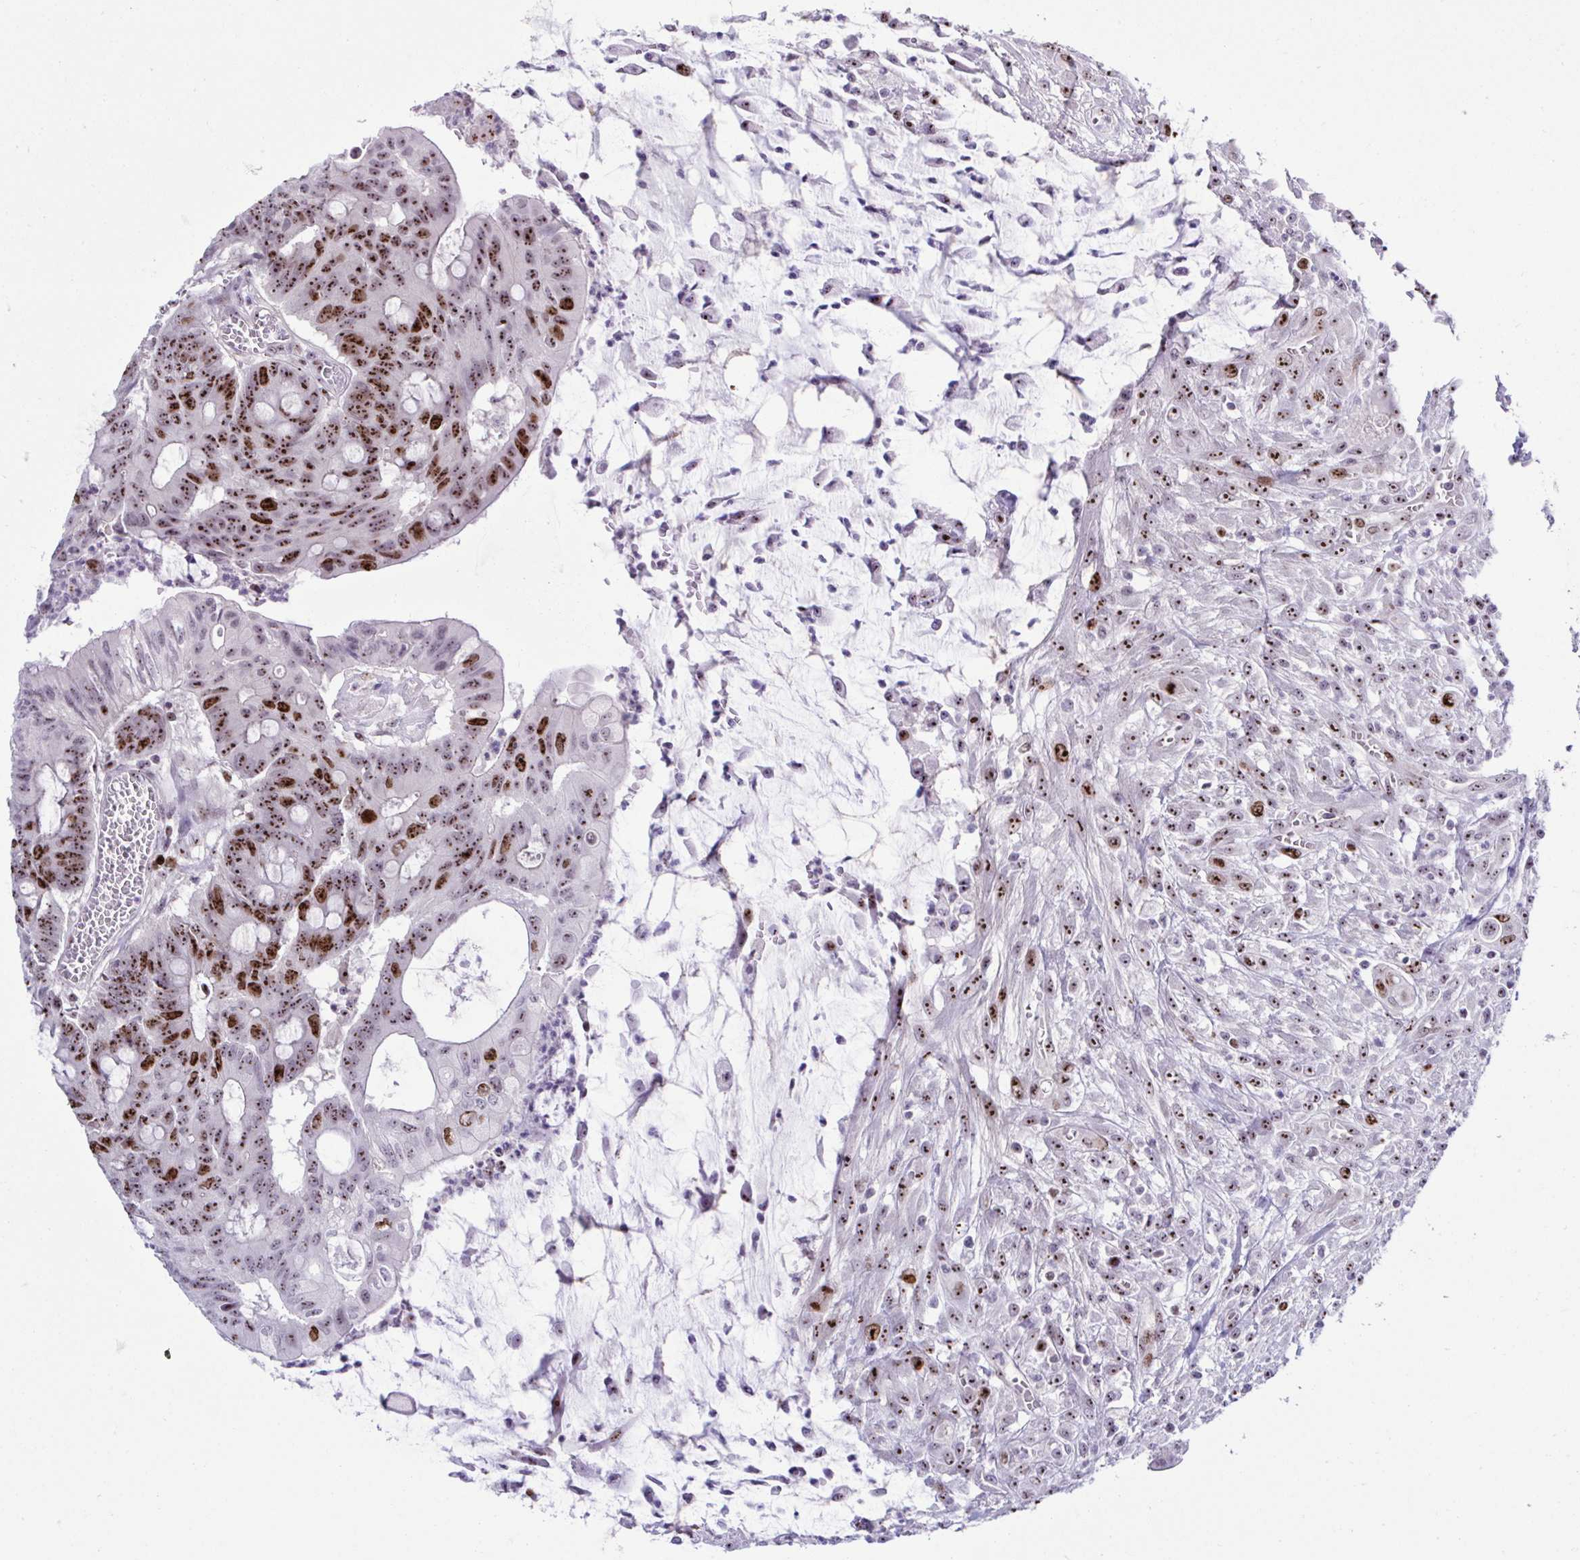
{"staining": {"intensity": "strong", "quantity": "25%-75%", "location": "nuclear"}, "tissue": "colorectal cancer", "cell_type": "Tumor cells", "image_type": "cancer", "snomed": [{"axis": "morphology", "description": "Adenocarcinoma, NOS"}, {"axis": "topography", "description": "Colon"}], "caption": "Immunohistochemical staining of human colorectal cancer (adenocarcinoma) exhibits high levels of strong nuclear staining in about 25%-75% of tumor cells. Immunohistochemistry stains the protein in brown and the nuclei are stained blue.", "gene": "CEP72", "patient": {"sex": "male", "age": 65}}